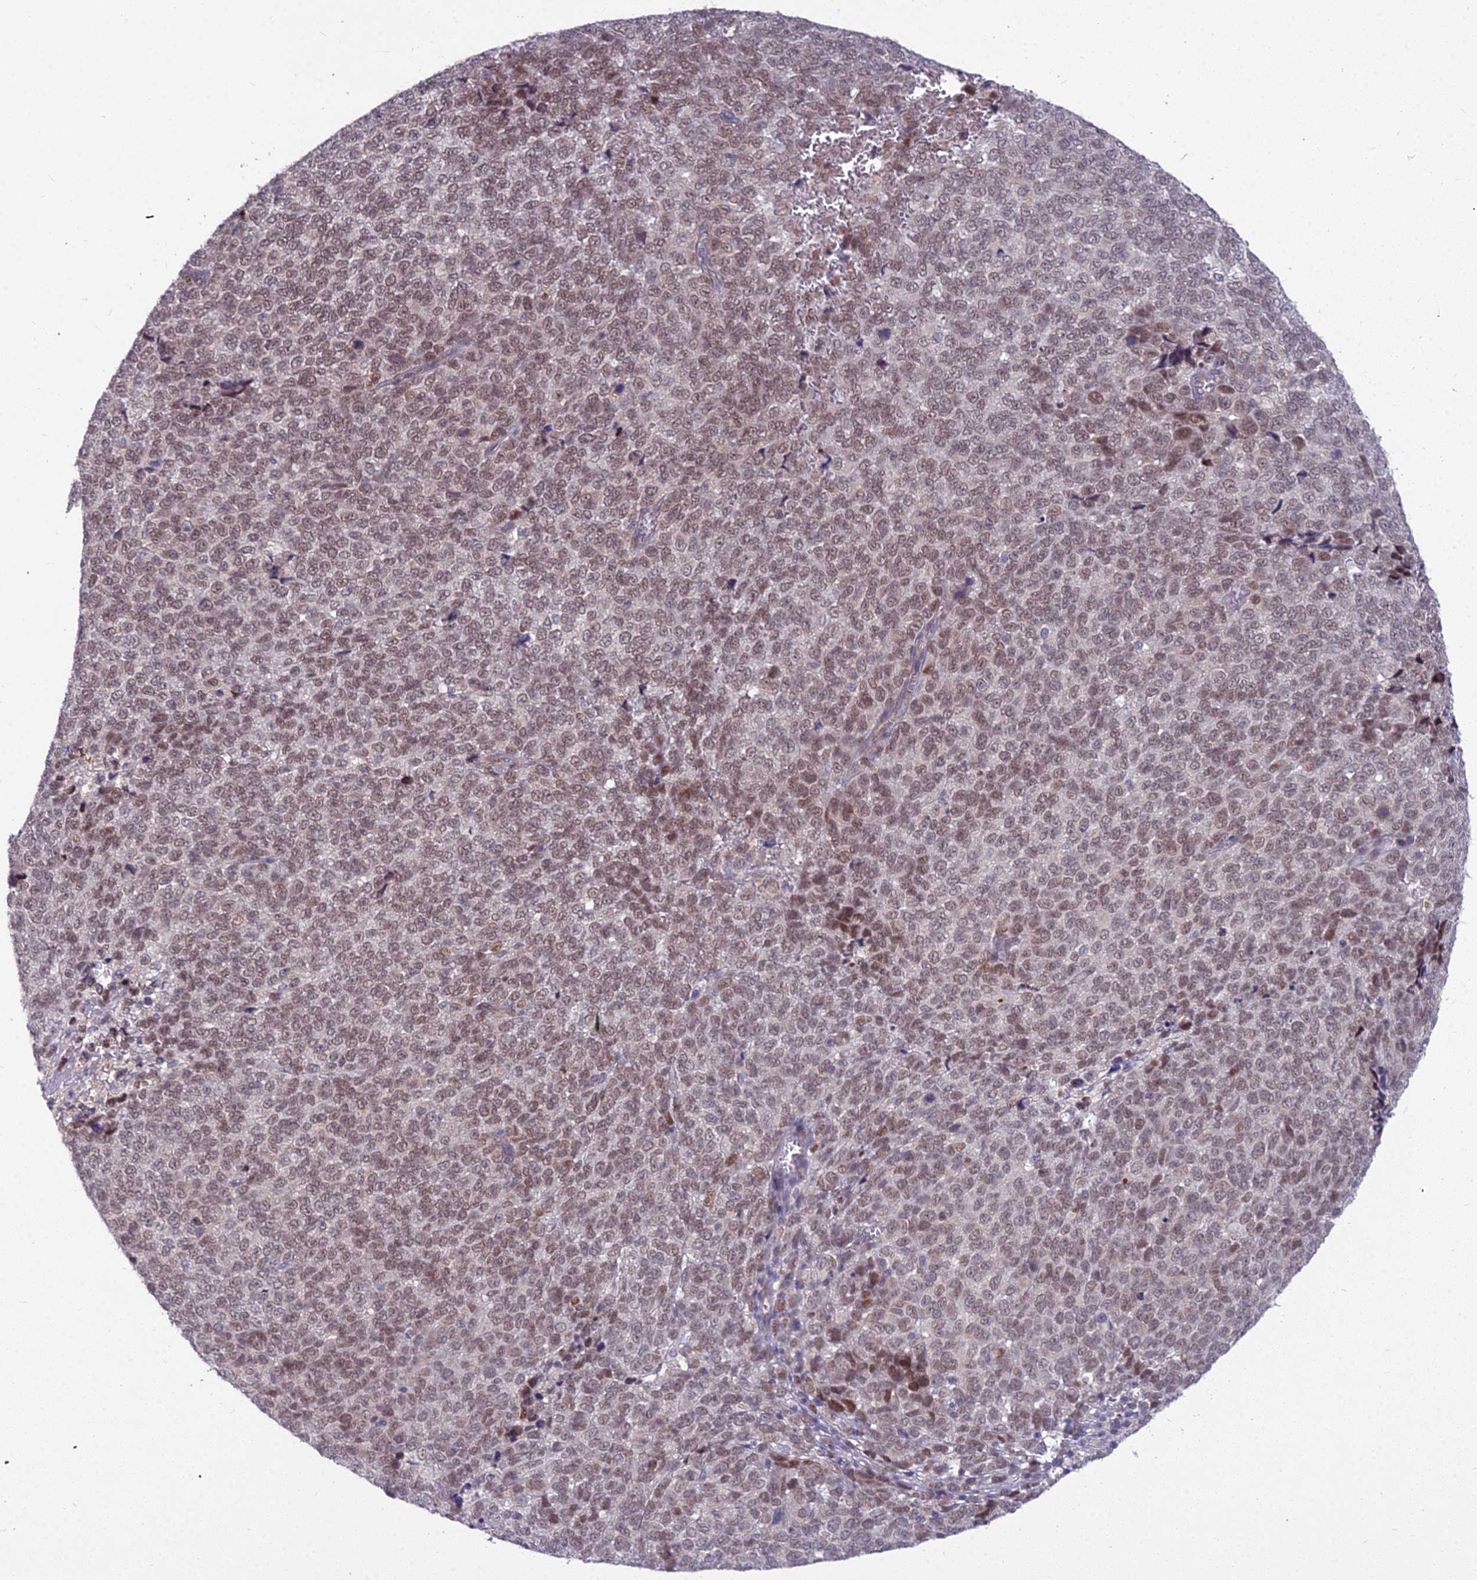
{"staining": {"intensity": "moderate", "quantity": ">75%", "location": "nuclear"}, "tissue": "melanoma", "cell_type": "Tumor cells", "image_type": "cancer", "snomed": [{"axis": "morphology", "description": "Malignant melanoma, NOS"}, {"axis": "topography", "description": "Nose, NOS"}], "caption": "This micrograph demonstrates IHC staining of melanoma, with medium moderate nuclear expression in about >75% of tumor cells.", "gene": "MICU2", "patient": {"sex": "female", "age": 48}}